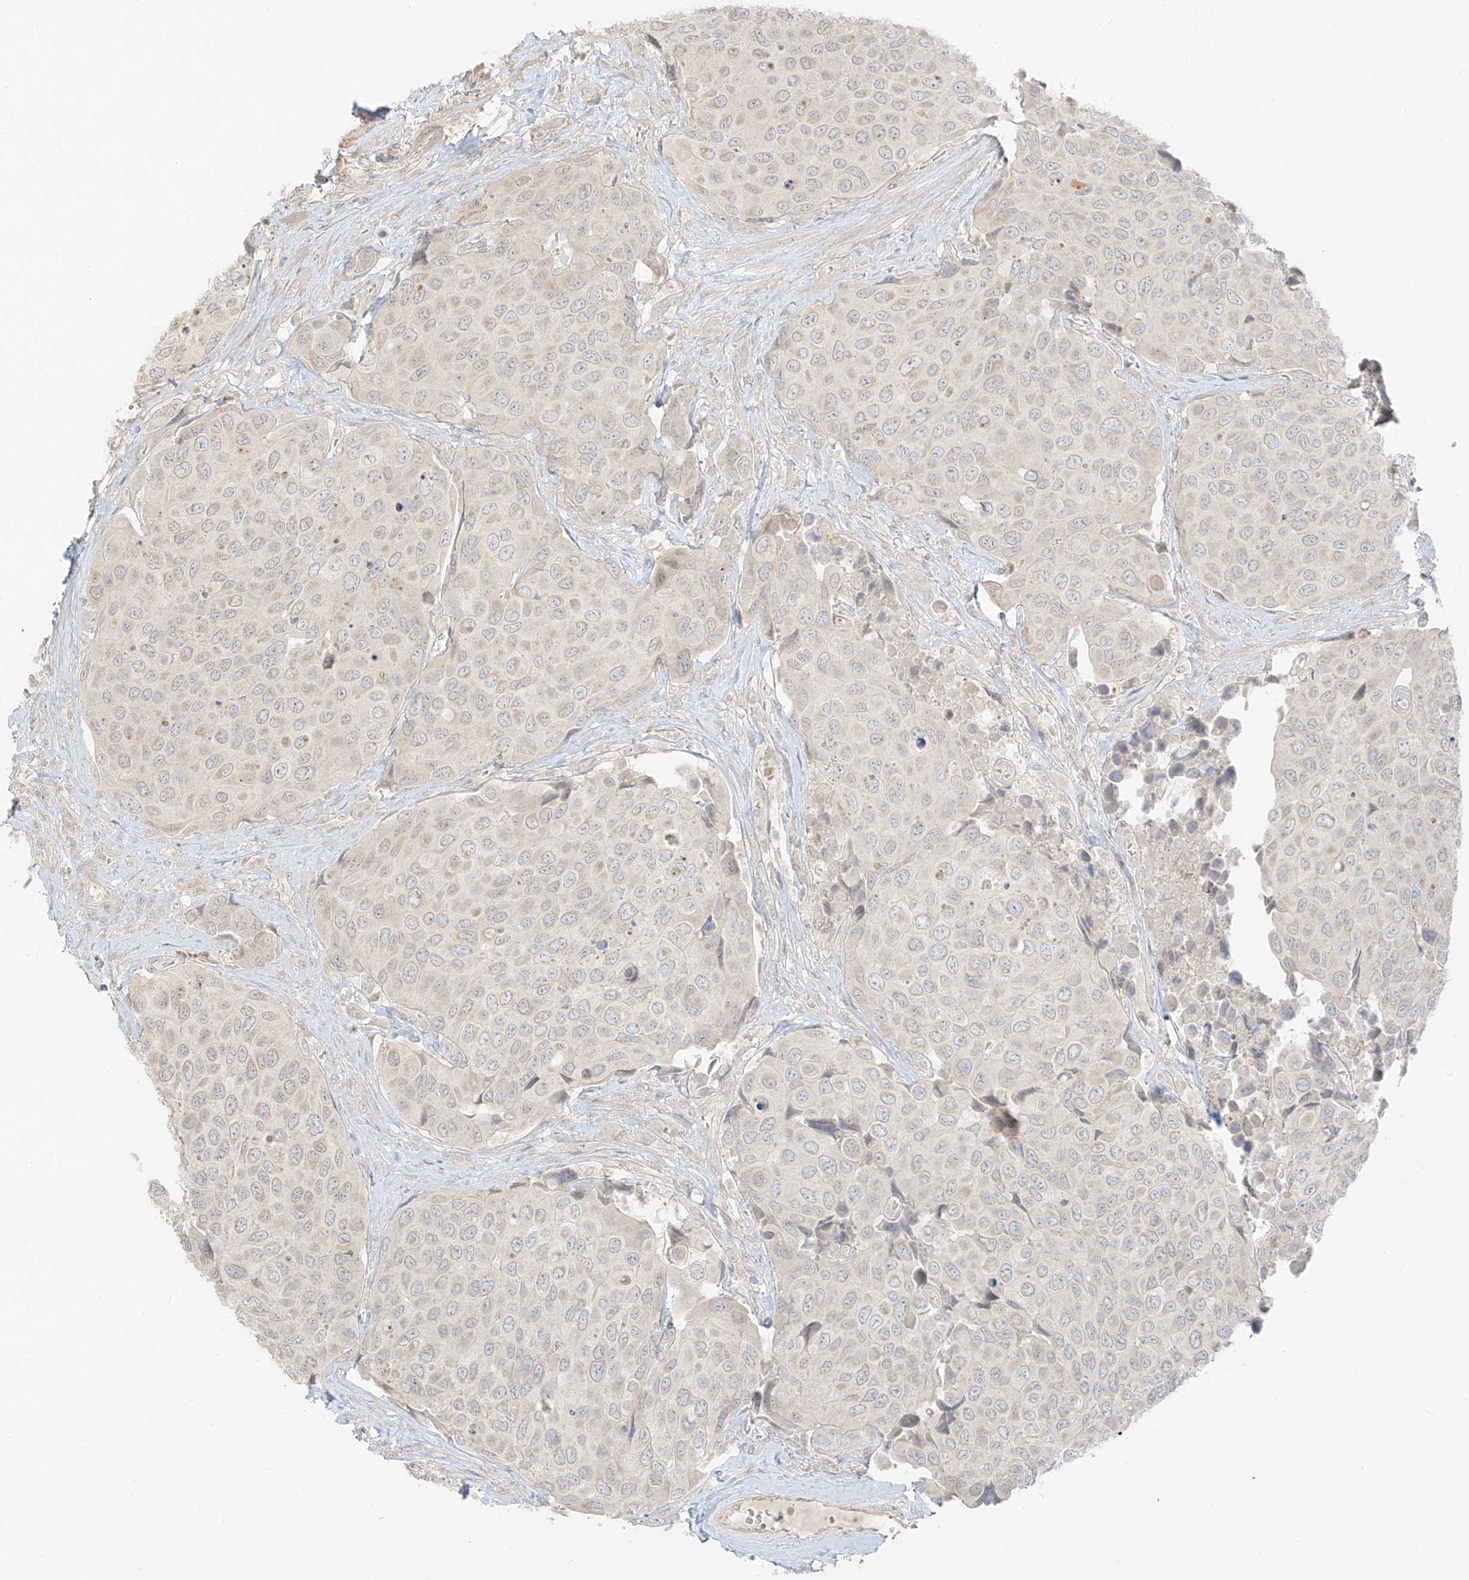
{"staining": {"intensity": "weak", "quantity": "<25%", "location": "cytoplasmic/membranous"}, "tissue": "urothelial cancer", "cell_type": "Tumor cells", "image_type": "cancer", "snomed": [{"axis": "morphology", "description": "Urothelial carcinoma, High grade"}, {"axis": "topography", "description": "Urinary bladder"}], "caption": "The photomicrograph exhibits no significant expression in tumor cells of urothelial cancer.", "gene": "LIPT1", "patient": {"sex": "male", "age": 74}}